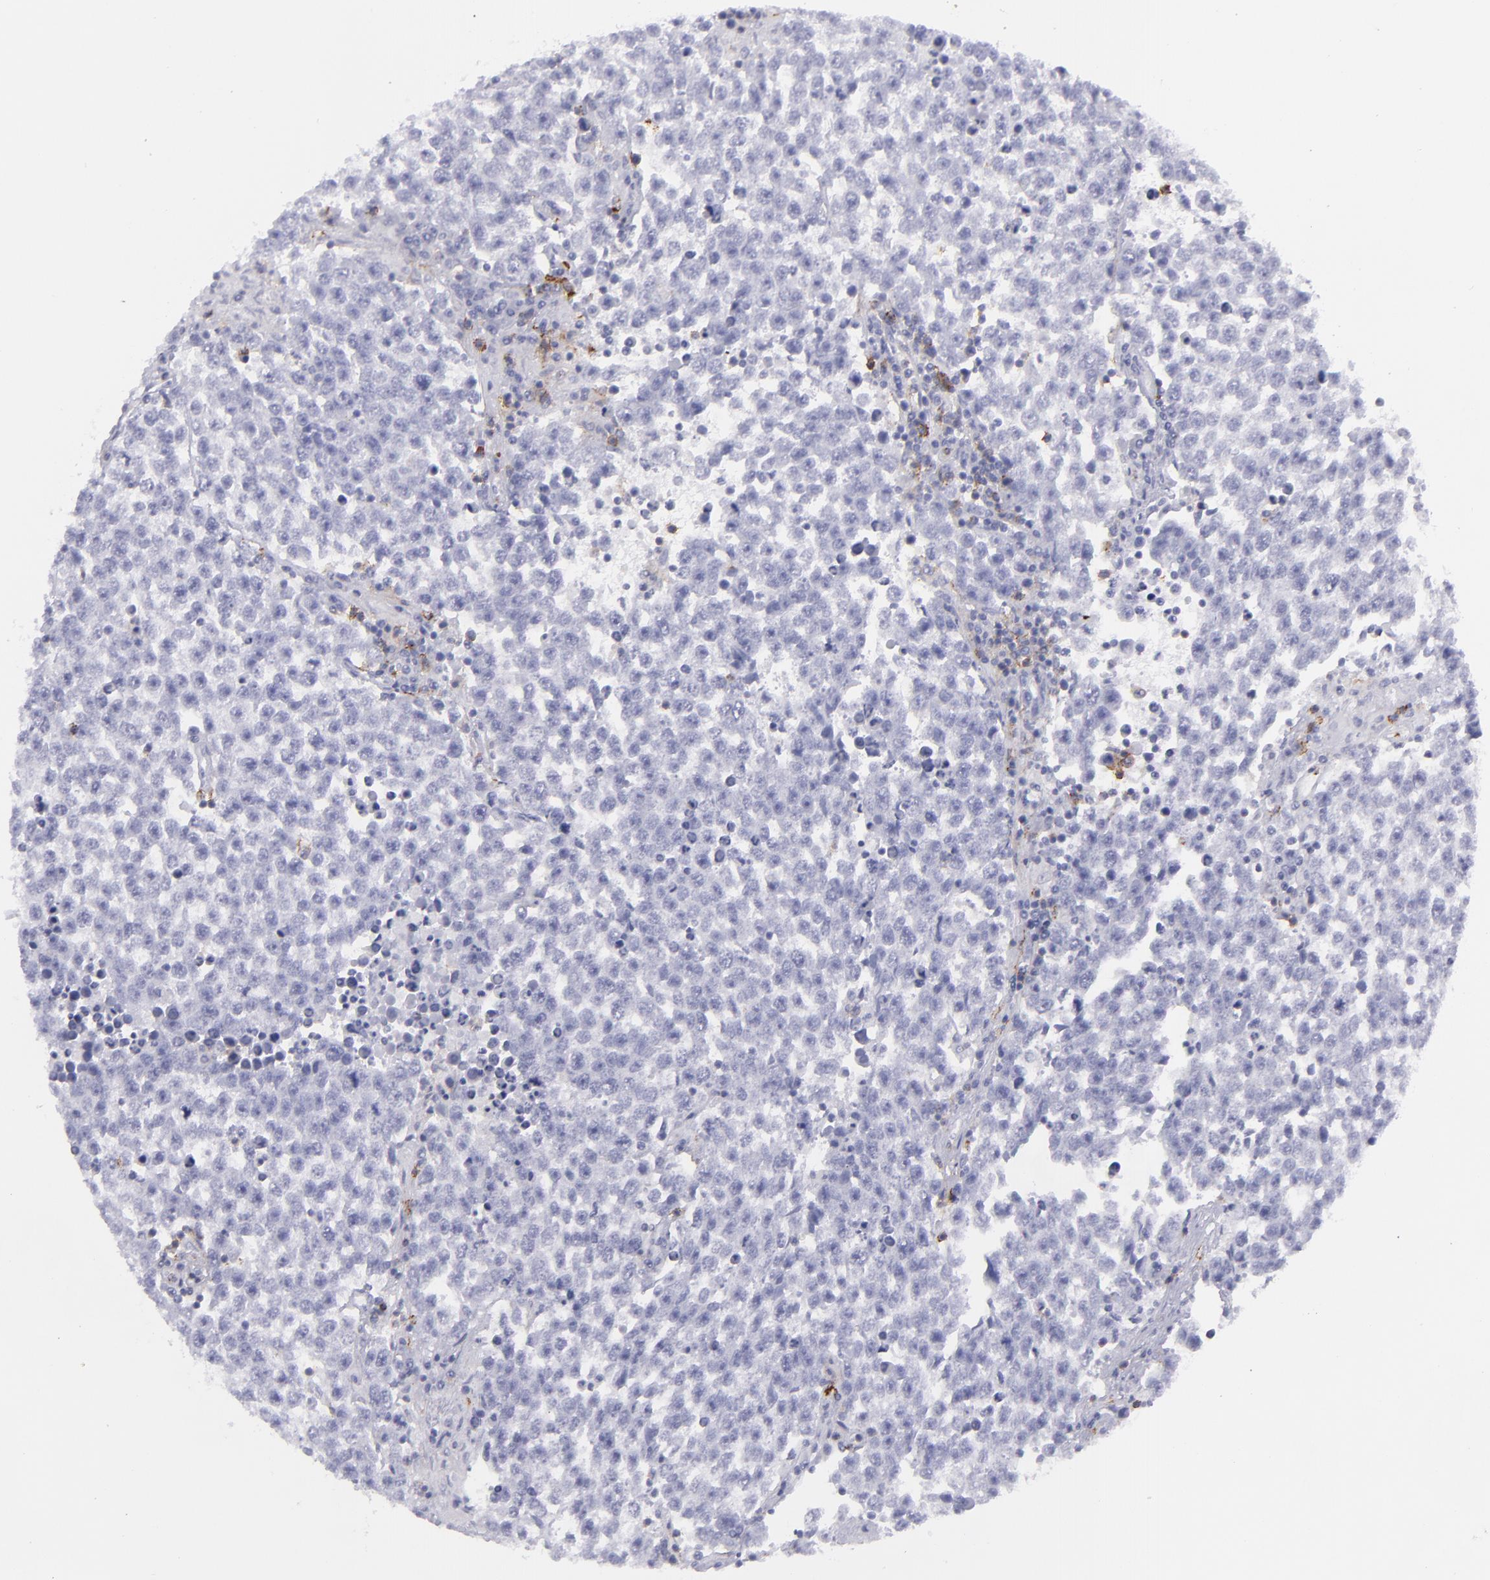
{"staining": {"intensity": "negative", "quantity": "none", "location": "none"}, "tissue": "testis cancer", "cell_type": "Tumor cells", "image_type": "cancer", "snomed": [{"axis": "morphology", "description": "Seminoma, NOS"}, {"axis": "topography", "description": "Testis"}], "caption": "Protein analysis of testis cancer (seminoma) demonstrates no significant staining in tumor cells.", "gene": "SELPLG", "patient": {"sex": "male", "age": 36}}